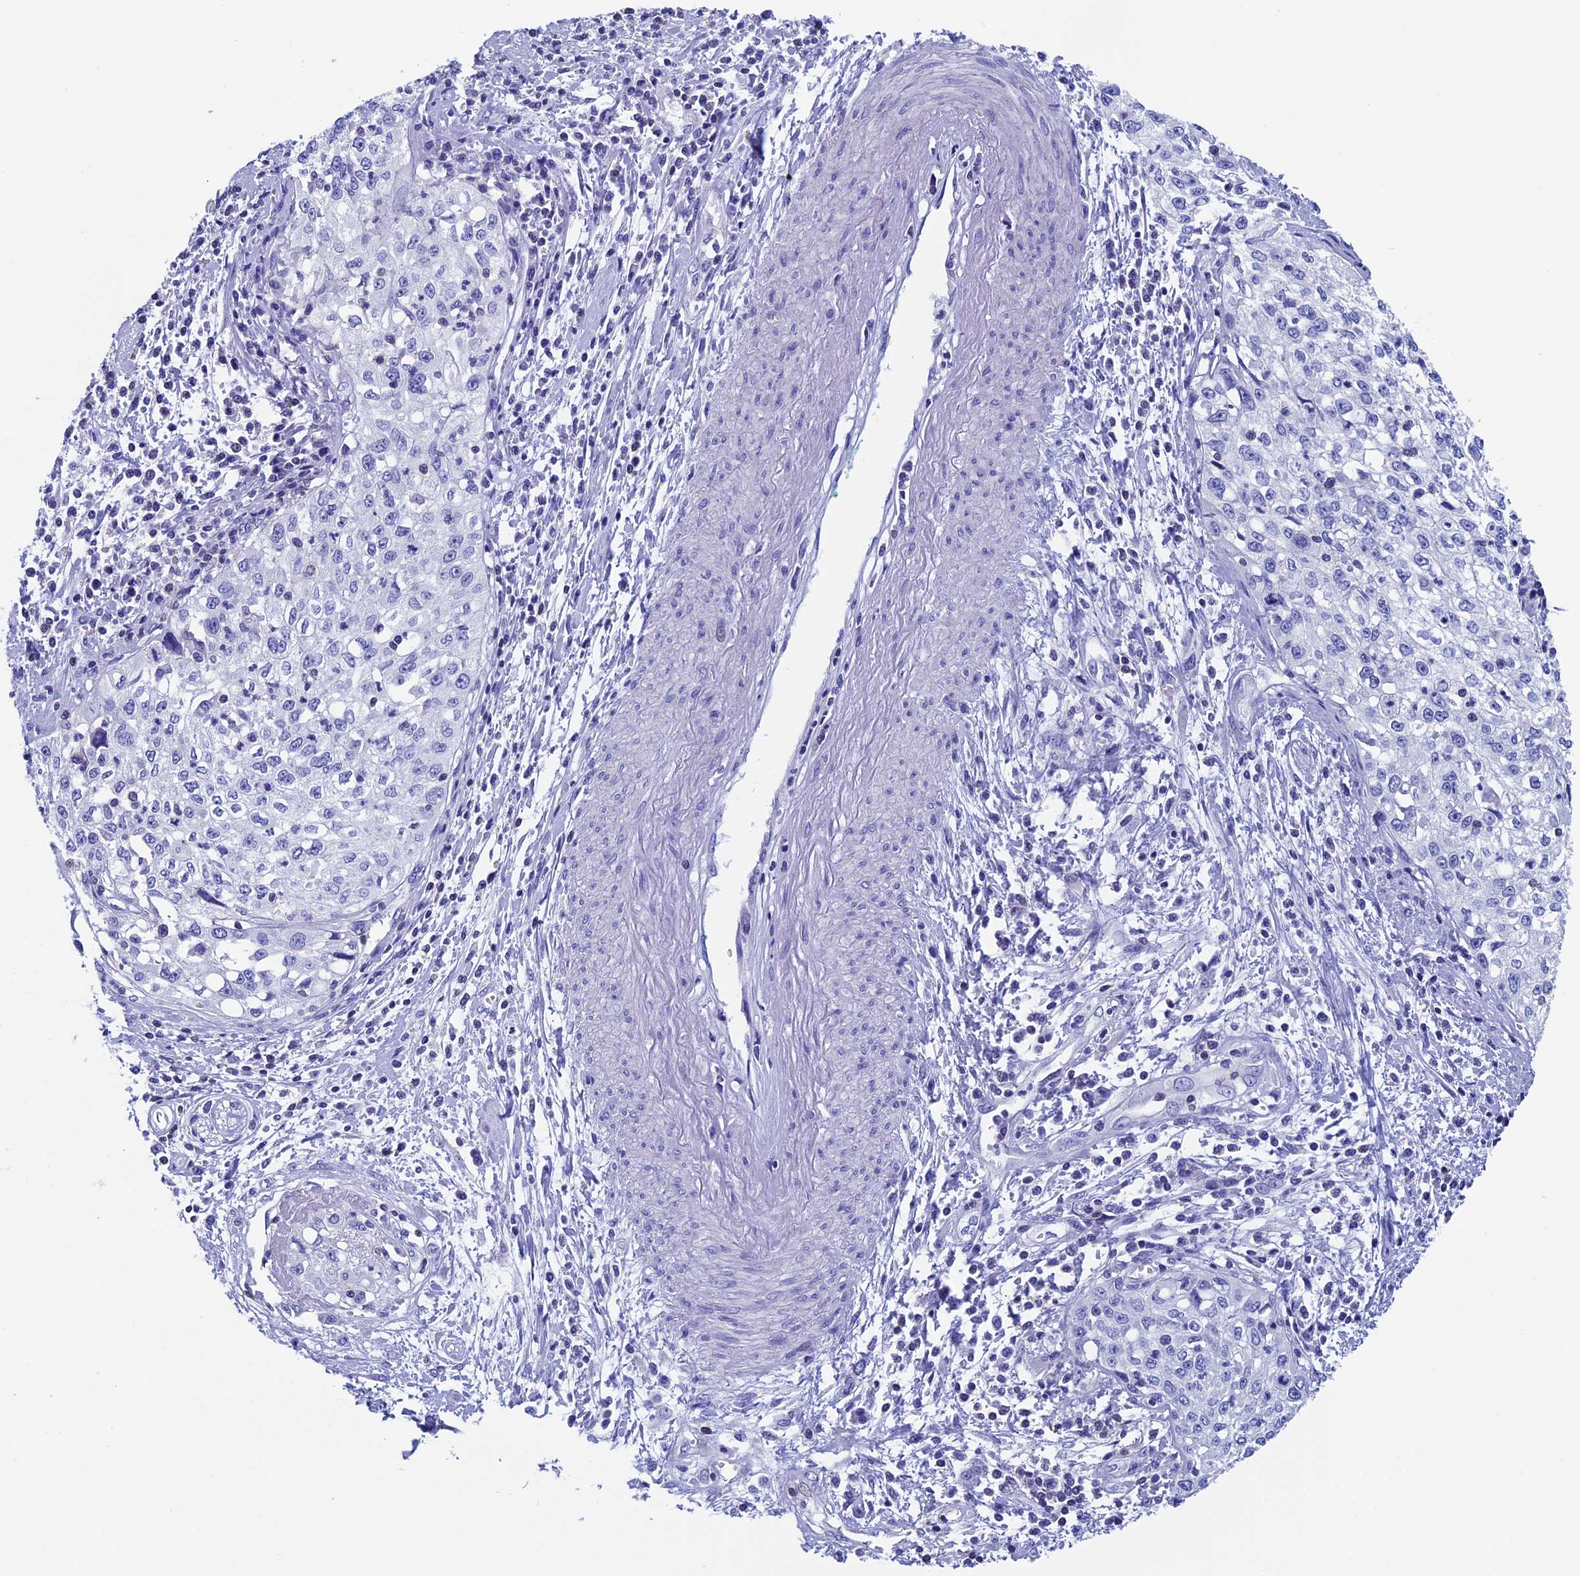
{"staining": {"intensity": "negative", "quantity": "none", "location": "none"}, "tissue": "cervical cancer", "cell_type": "Tumor cells", "image_type": "cancer", "snomed": [{"axis": "morphology", "description": "Squamous cell carcinoma, NOS"}, {"axis": "topography", "description": "Cervix"}], "caption": "Immunohistochemical staining of cervical cancer exhibits no significant expression in tumor cells.", "gene": "SEPTIN1", "patient": {"sex": "female", "age": 57}}